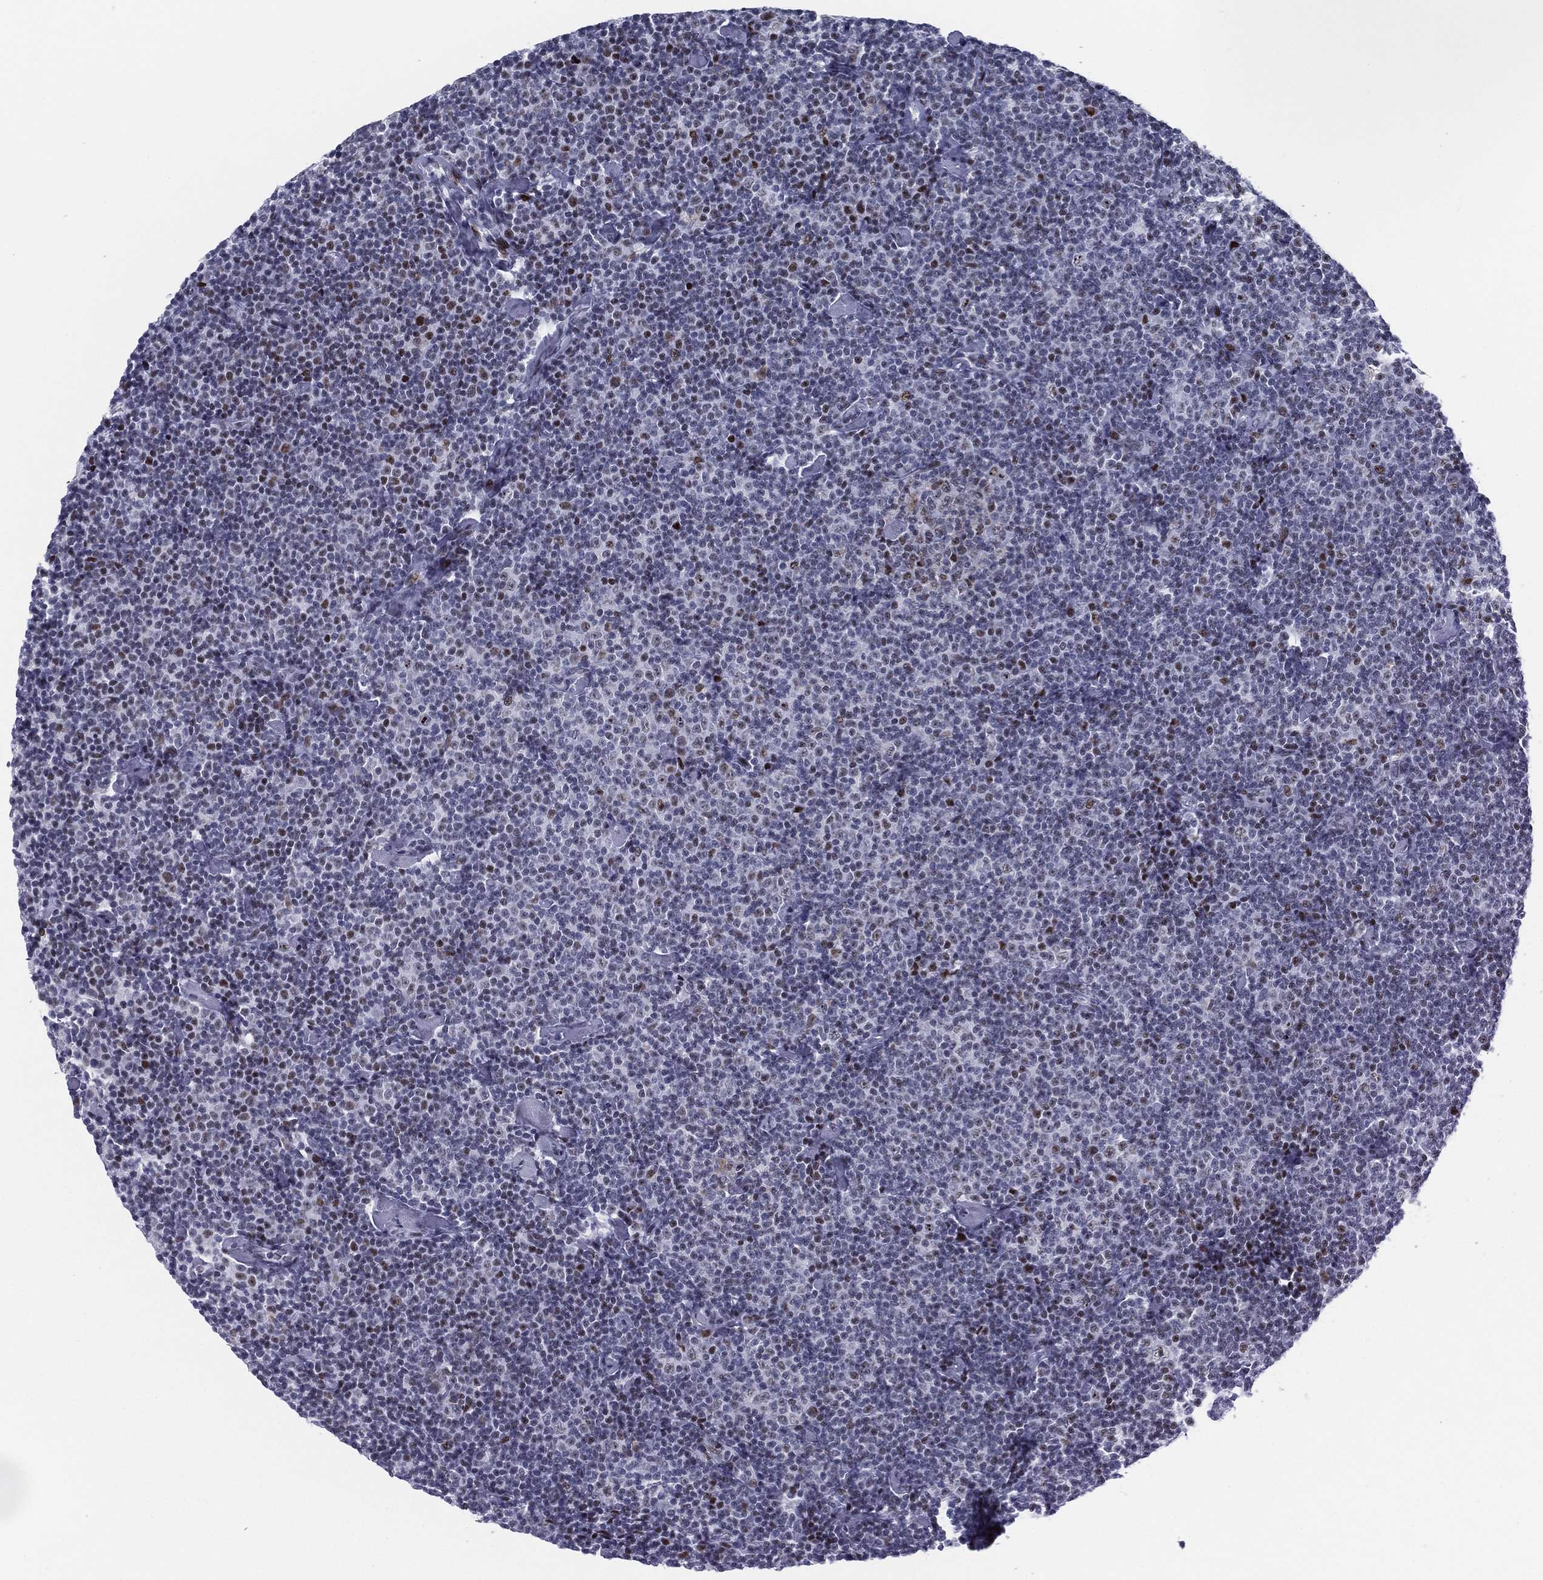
{"staining": {"intensity": "moderate", "quantity": "<25%", "location": "nuclear"}, "tissue": "lymphoma", "cell_type": "Tumor cells", "image_type": "cancer", "snomed": [{"axis": "morphology", "description": "Malignant lymphoma, non-Hodgkin's type, Low grade"}, {"axis": "topography", "description": "Lymph node"}], "caption": "Immunohistochemical staining of human low-grade malignant lymphoma, non-Hodgkin's type reveals low levels of moderate nuclear protein positivity in approximately <25% of tumor cells.", "gene": "CYB561D2", "patient": {"sex": "male", "age": 81}}